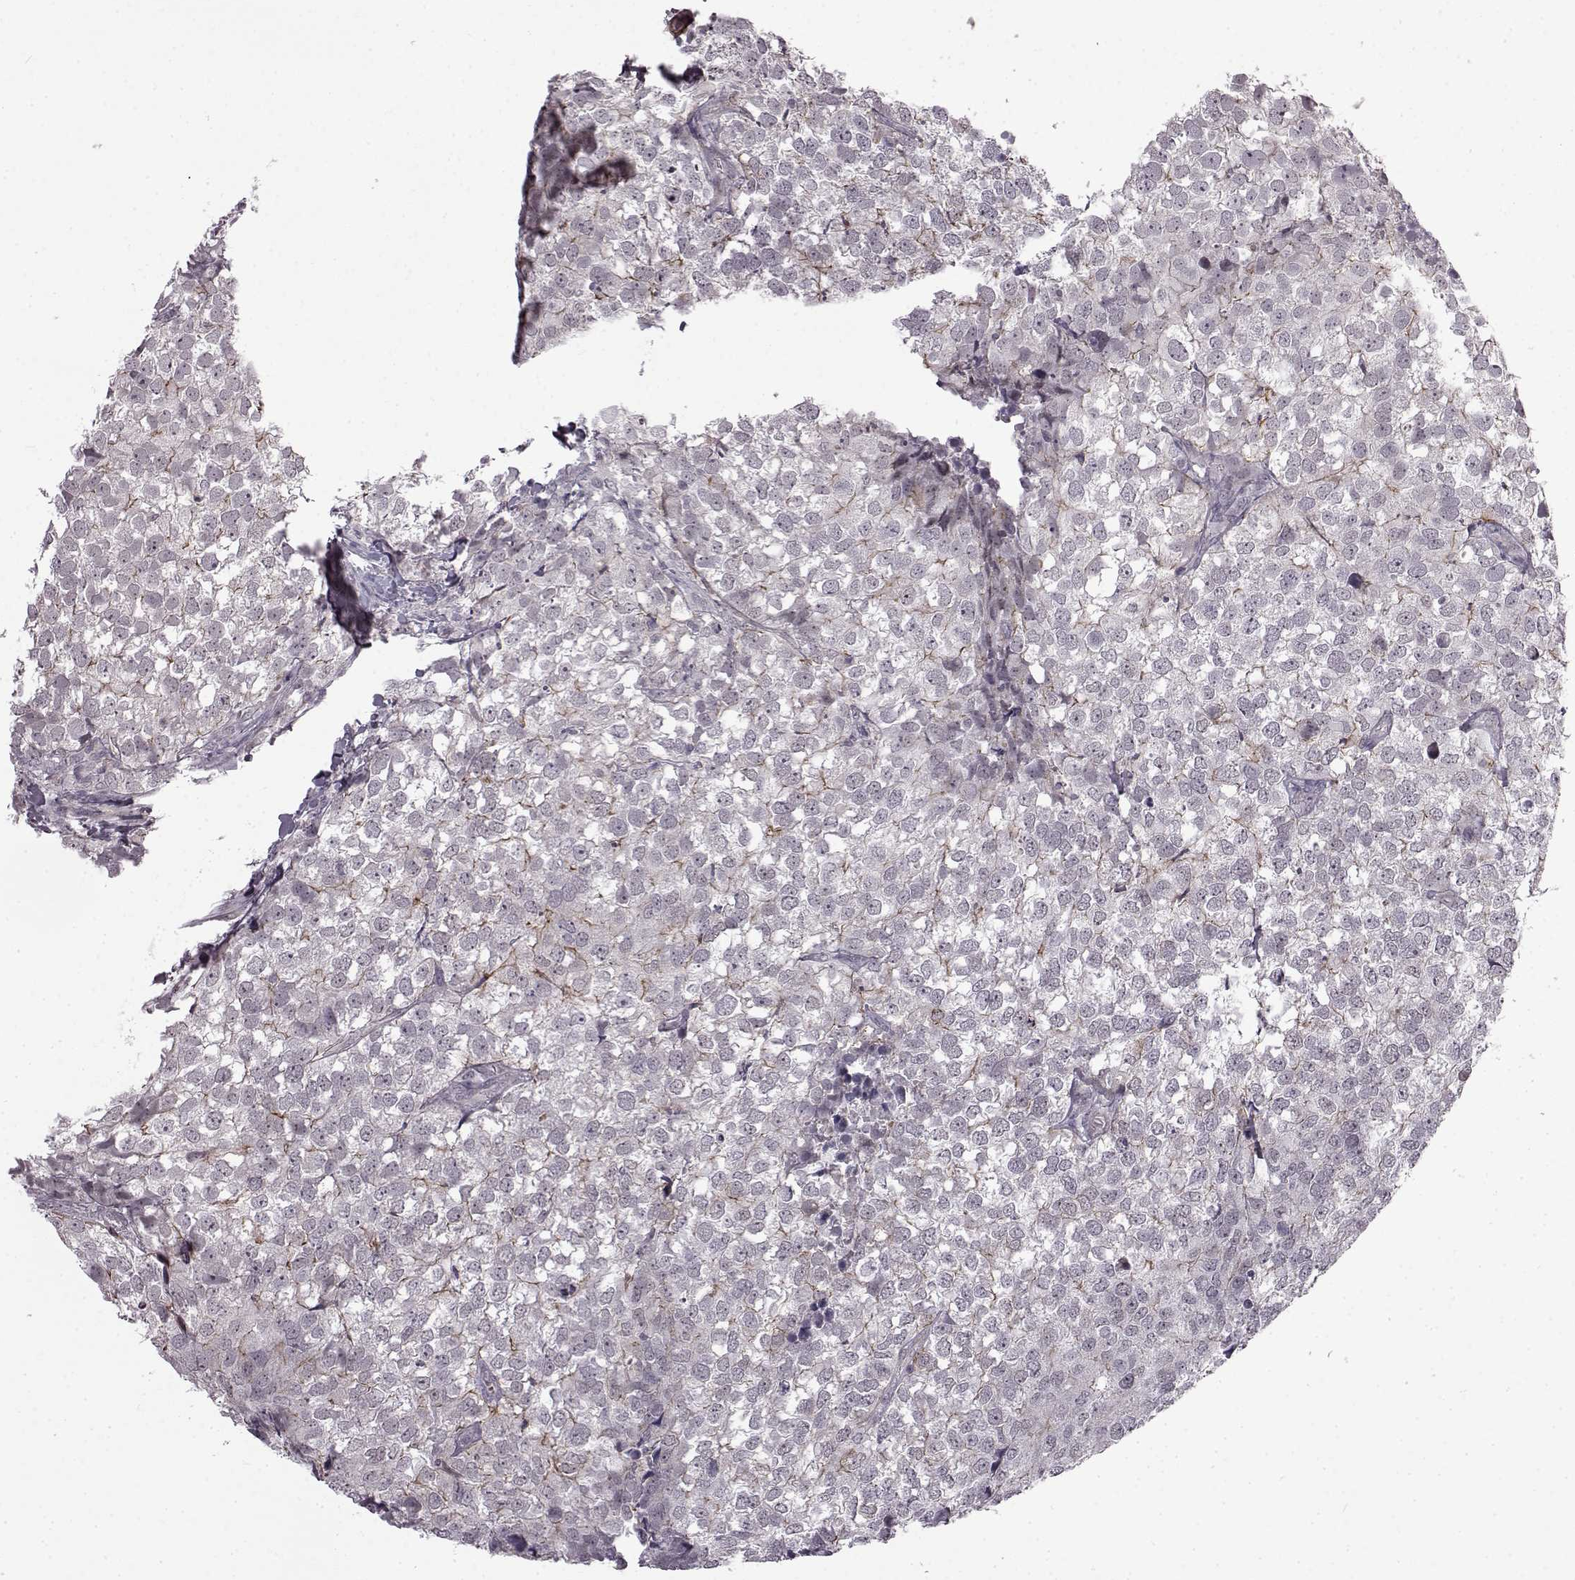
{"staining": {"intensity": "negative", "quantity": "none", "location": "none"}, "tissue": "breast cancer", "cell_type": "Tumor cells", "image_type": "cancer", "snomed": [{"axis": "morphology", "description": "Duct carcinoma"}, {"axis": "topography", "description": "Breast"}], "caption": "DAB immunohistochemical staining of breast cancer shows no significant staining in tumor cells.", "gene": "SYNPO2", "patient": {"sex": "female", "age": 30}}